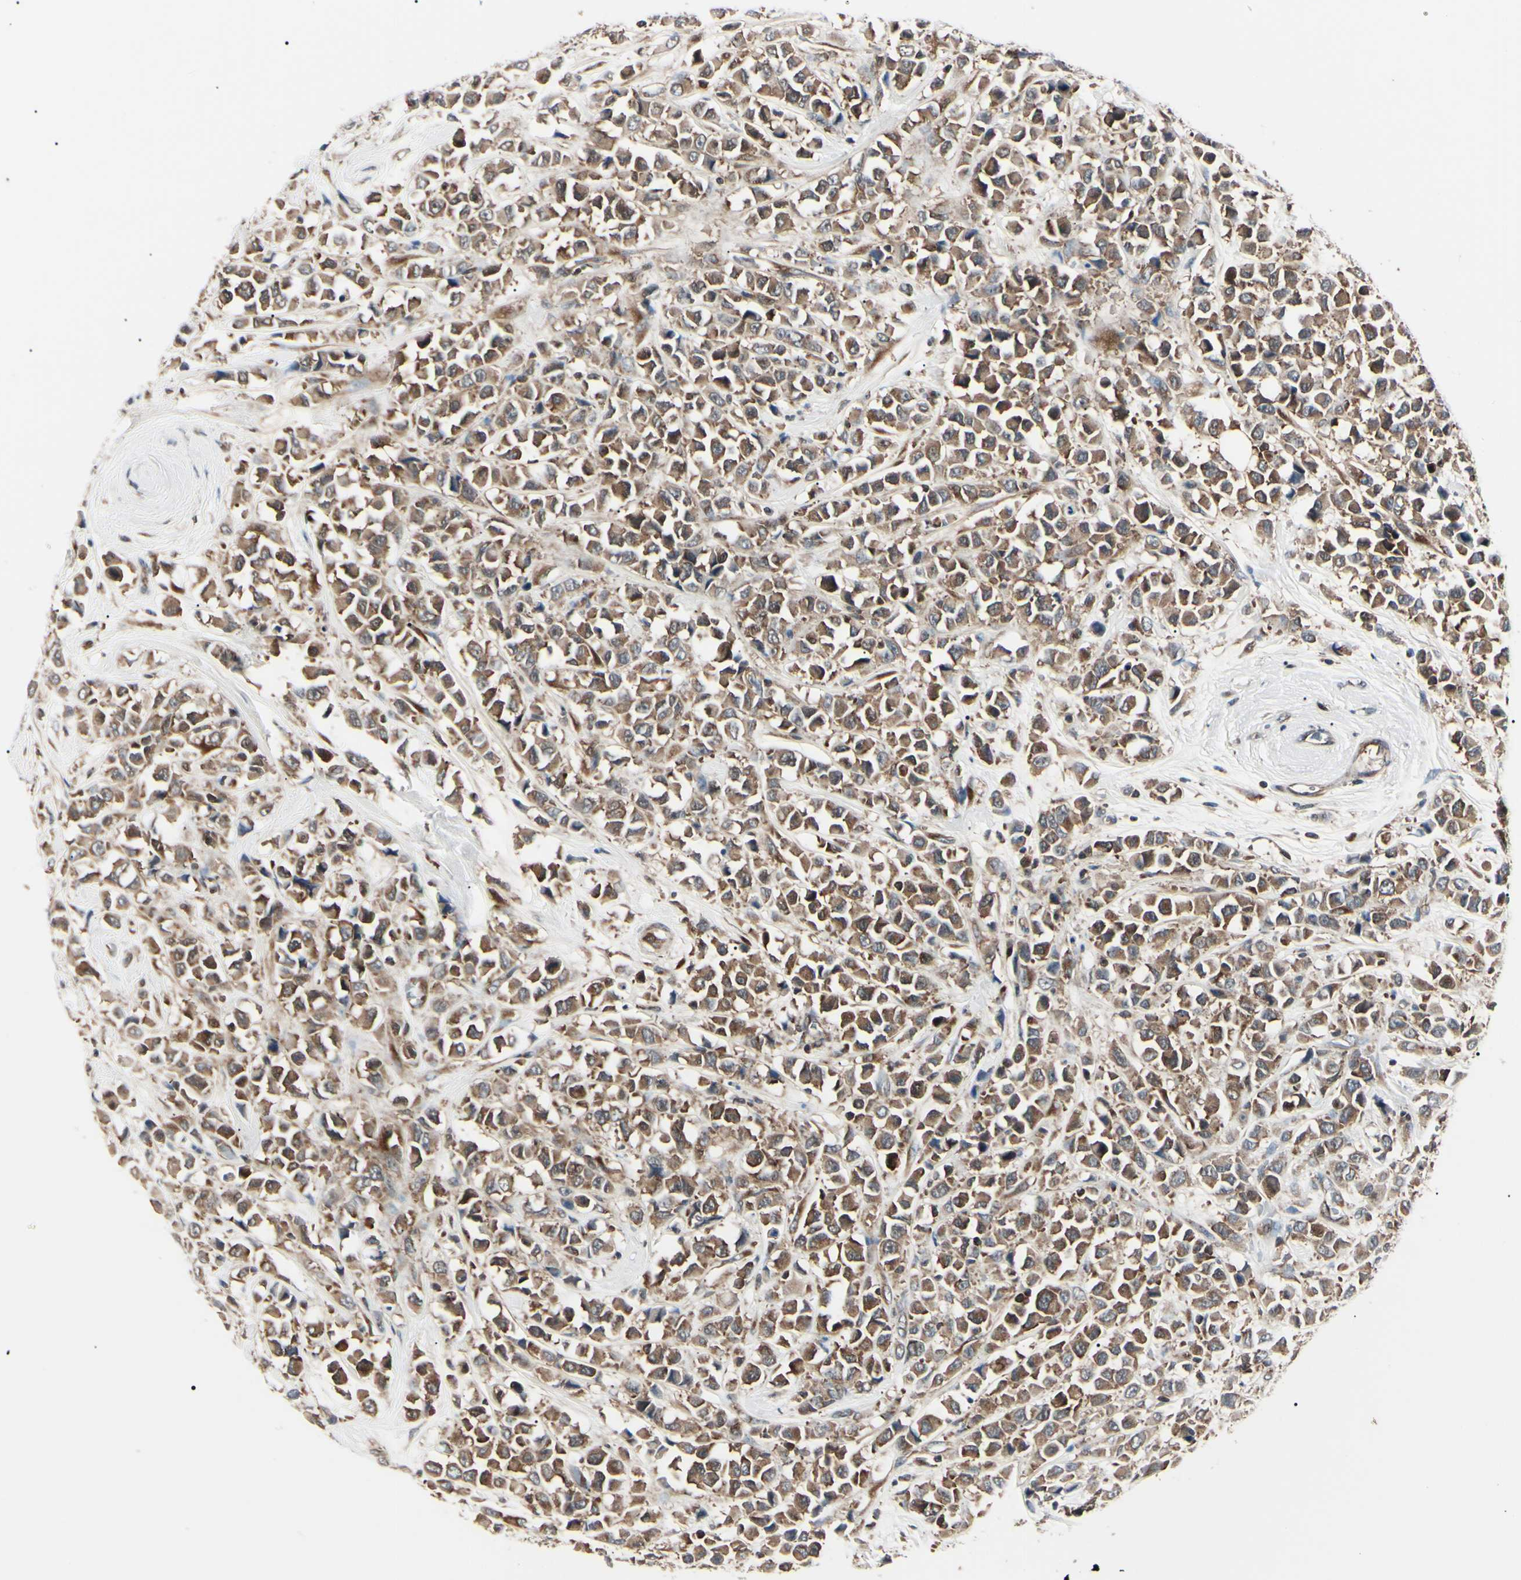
{"staining": {"intensity": "moderate", "quantity": ">75%", "location": "cytoplasmic/membranous"}, "tissue": "breast cancer", "cell_type": "Tumor cells", "image_type": "cancer", "snomed": [{"axis": "morphology", "description": "Duct carcinoma"}, {"axis": "topography", "description": "Breast"}], "caption": "Immunohistochemistry (IHC) (DAB) staining of human intraductal carcinoma (breast) shows moderate cytoplasmic/membranous protein positivity in approximately >75% of tumor cells.", "gene": "MAPRE1", "patient": {"sex": "female", "age": 61}}